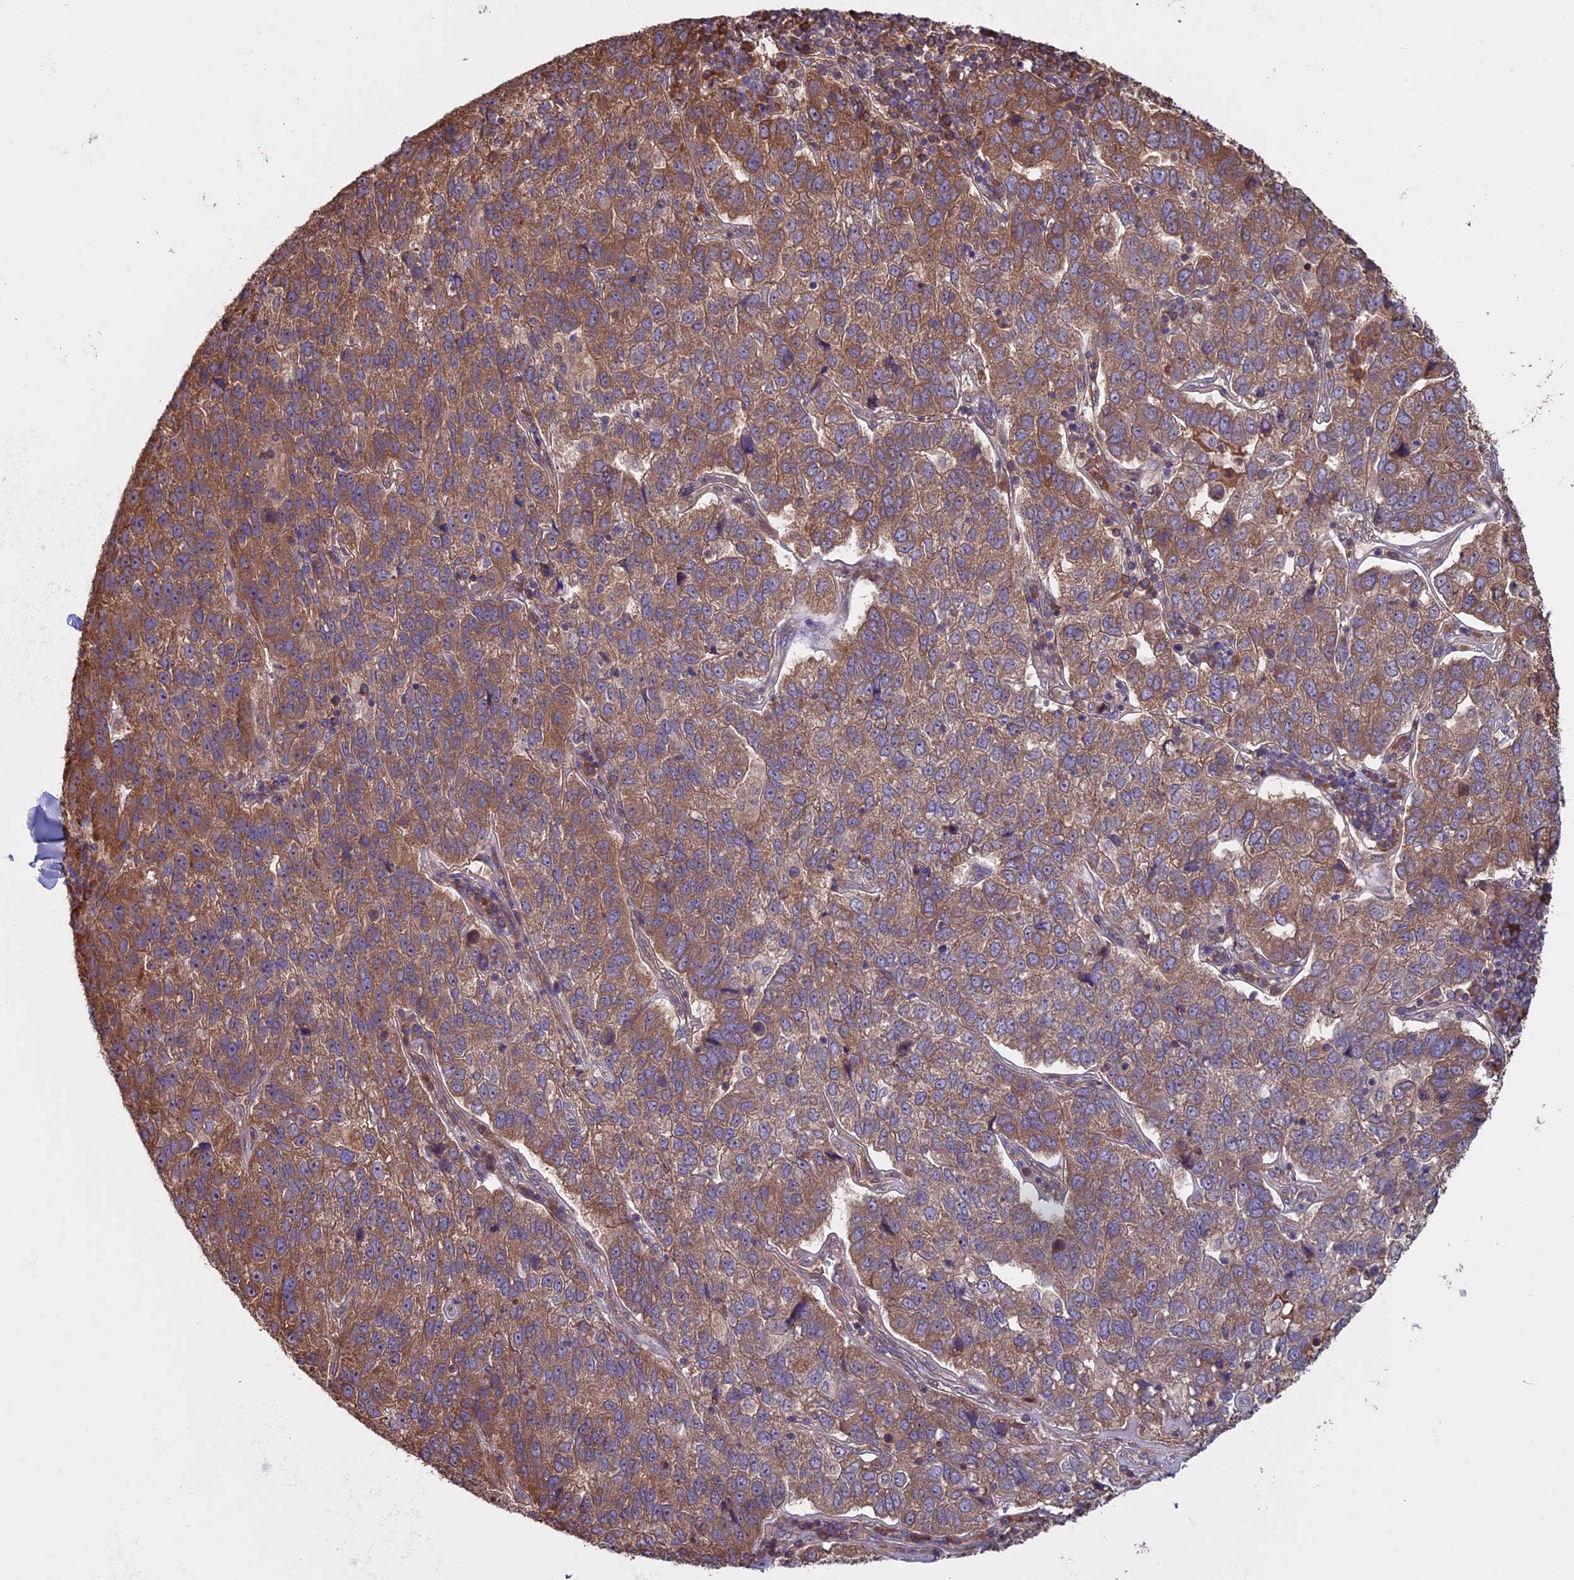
{"staining": {"intensity": "moderate", "quantity": ">75%", "location": "cytoplasmic/membranous"}, "tissue": "pancreatic cancer", "cell_type": "Tumor cells", "image_type": "cancer", "snomed": [{"axis": "morphology", "description": "Adenocarcinoma, NOS"}, {"axis": "topography", "description": "Pancreas"}], "caption": "High-power microscopy captured an immunohistochemistry (IHC) photomicrograph of adenocarcinoma (pancreatic), revealing moderate cytoplasmic/membranous expression in approximately >75% of tumor cells.", "gene": "VWA3A", "patient": {"sex": "female", "age": 61}}